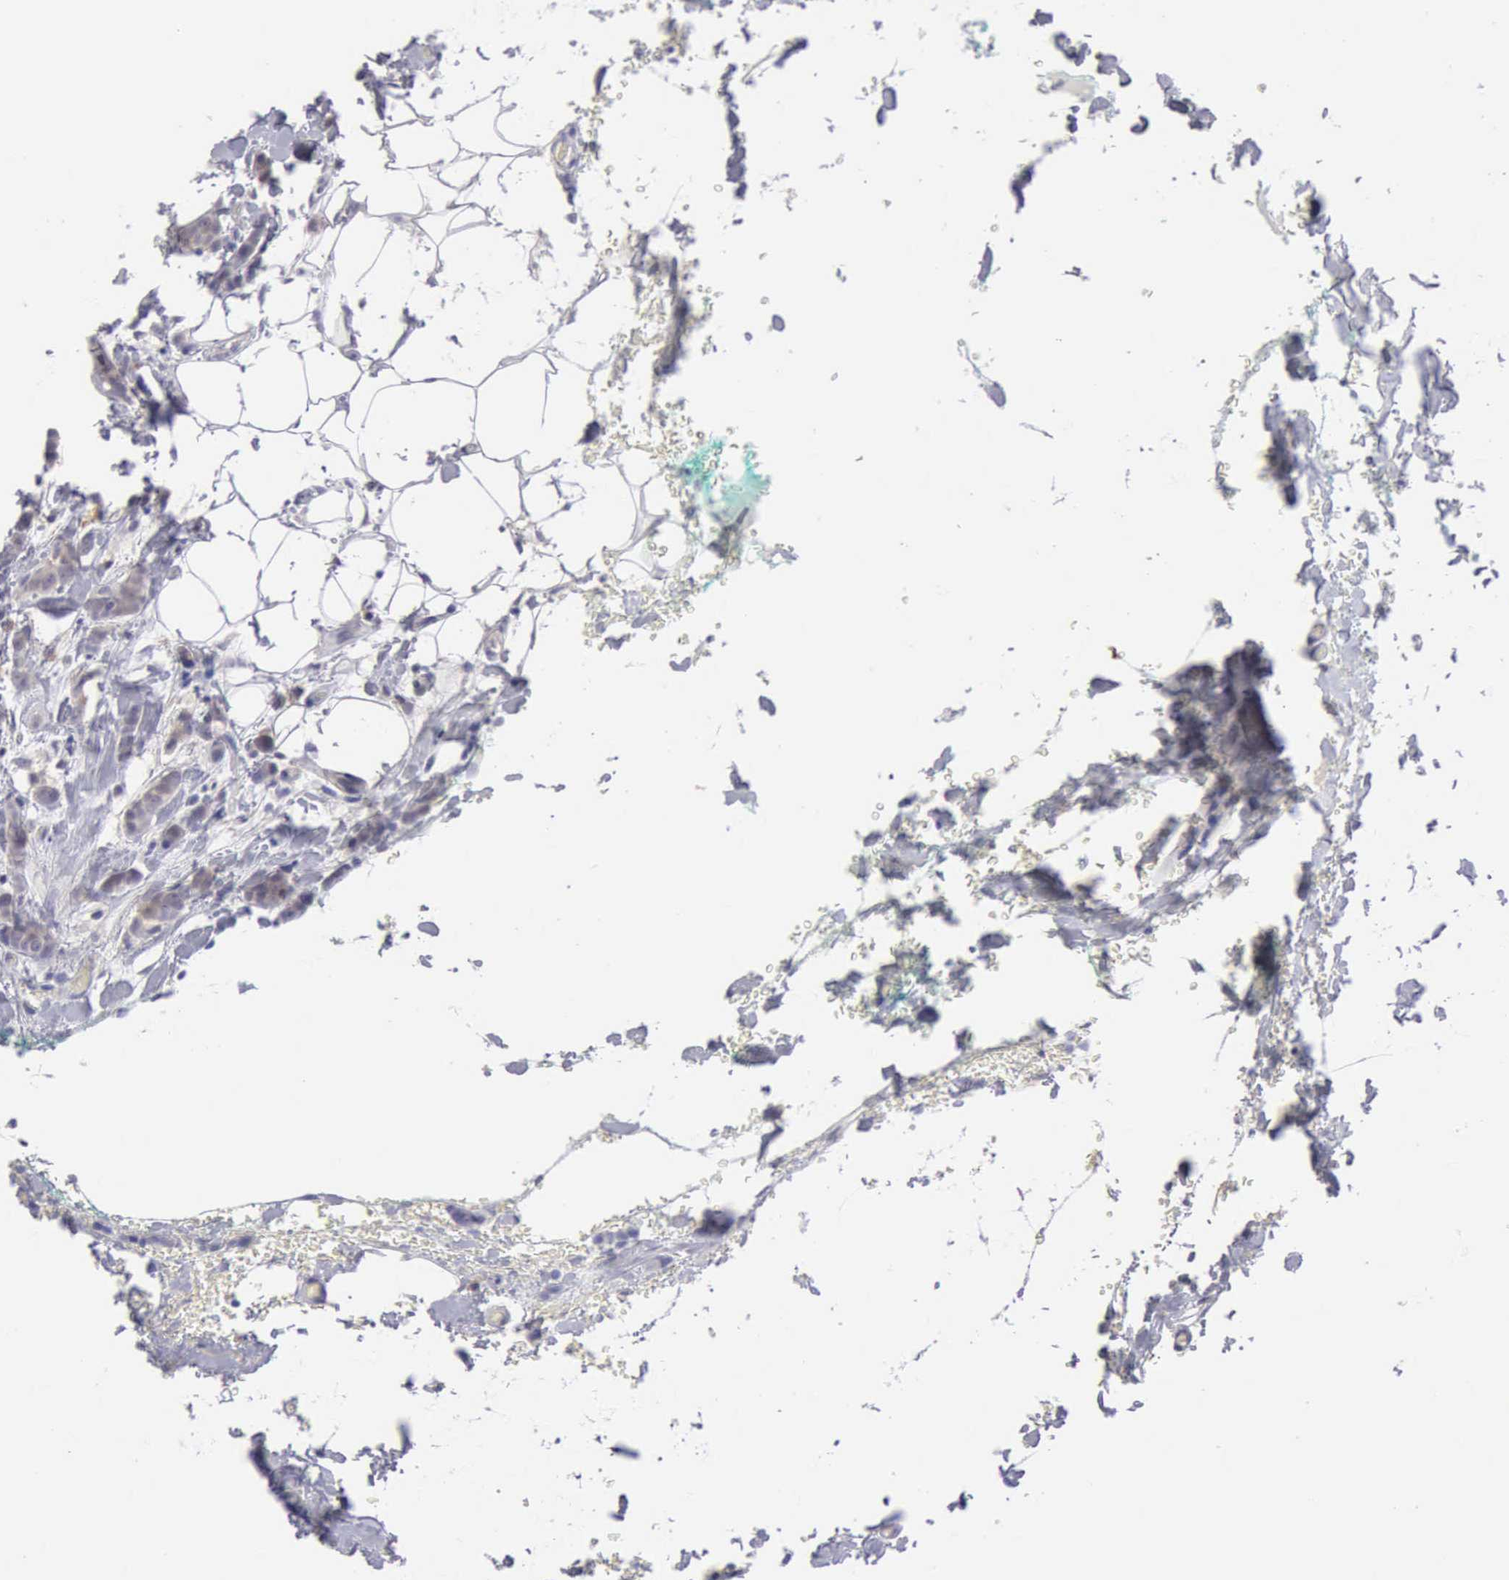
{"staining": {"intensity": "weak", "quantity": "<25%", "location": "cytoplasmic/membranous"}, "tissue": "breast cancer", "cell_type": "Tumor cells", "image_type": "cancer", "snomed": [{"axis": "morphology", "description": "Lobular carcinoma"}, {"axis": "topography", "description": "Breast"}], "caption": "Breast lobular carcinoma was stained to show a protein in brown. There is no significant positivity in tumor cells. (Immunohistochemistry (ihc), brightfield microscopy, high magnification).", "gene": "TFRC", "patient": {"sex": "female", "age": 60}}